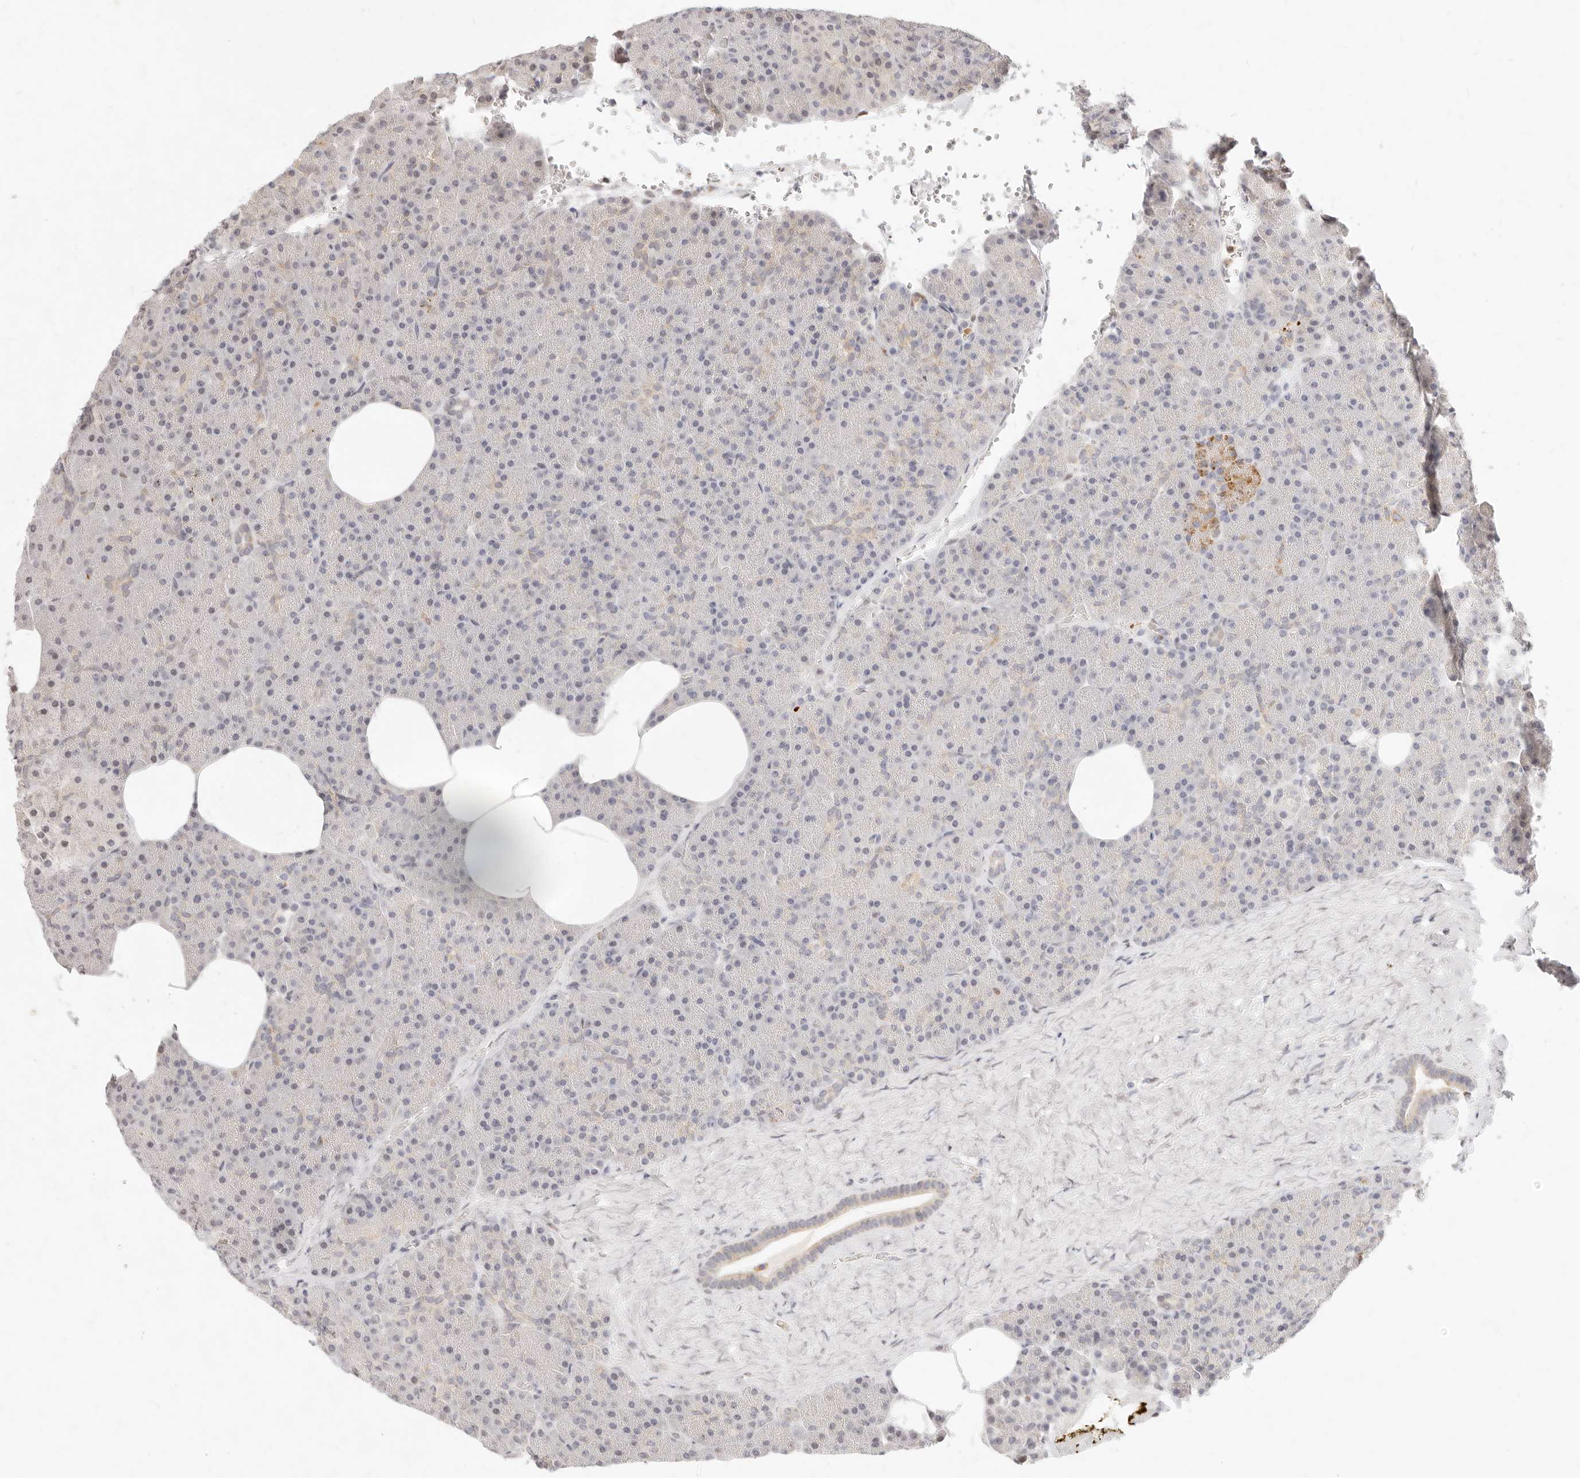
{"staining": {"intensity": "weak", "quantity": "<25%", "location": "cytoplasmic/membranous"}, "tissue": "pancreas", "cell_type": "Exocrine glandular cells", "image_type": "normal", "snomed": [{"axis": "morphology", "description": "Normal tissue, NOS"}, {"axis": "morphology", "description": "Carcinoid, malignant, NOS"}, {"axis": "topography", "description": "Pancreas"}], "caption": "This histopathology image is of normal pancreas stained with immunohistochemistry to label a protein in brown with the nuclei are counter-stained blue. There is no positivity in exocrine glandular cells.", "gene": "ASCL3", "patient": {"sex": "female", "age": 35}}